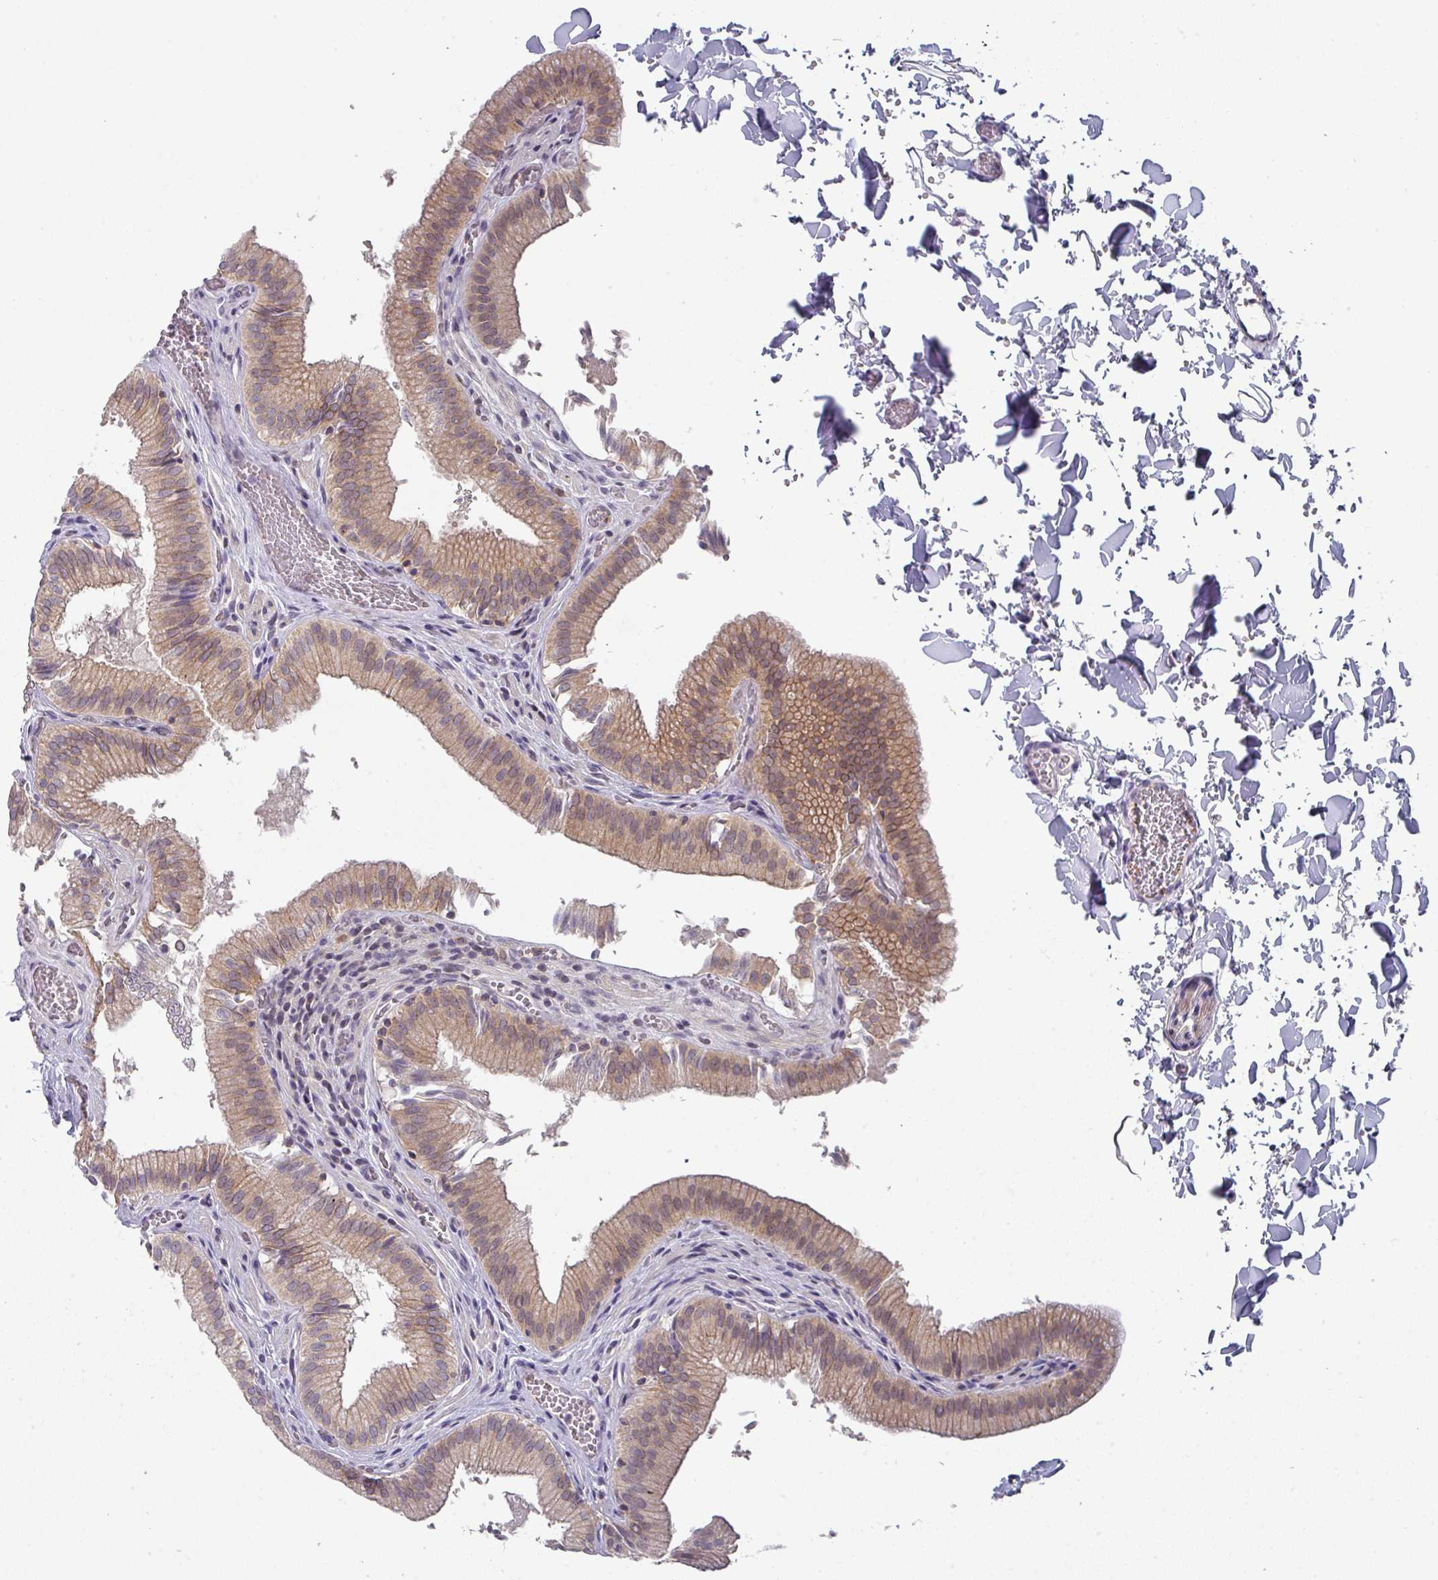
{"staining": {"intensity": "moderate", "quantity": ">75%", "location": "cytoplasmic/membranous"}, "tissue": "gallbladder", "cell_type": "Glandular cells", "image_type": "normal", "snomed": [{"axis": "morphology", "description": "Normal tissue, NOS"}, {"axis": "topography", "description": "Gallbladder"}, {"axis": "topography", "description": "Peripheral nerve tissue"}], "caption": "Moderate cytoplasmic/membranous positivity is present in approximately >75% of glandular cells in unremarkable gallbladder.", "gene": "DCAF12L1", "patient": {"sex": "male", "age": 17}}